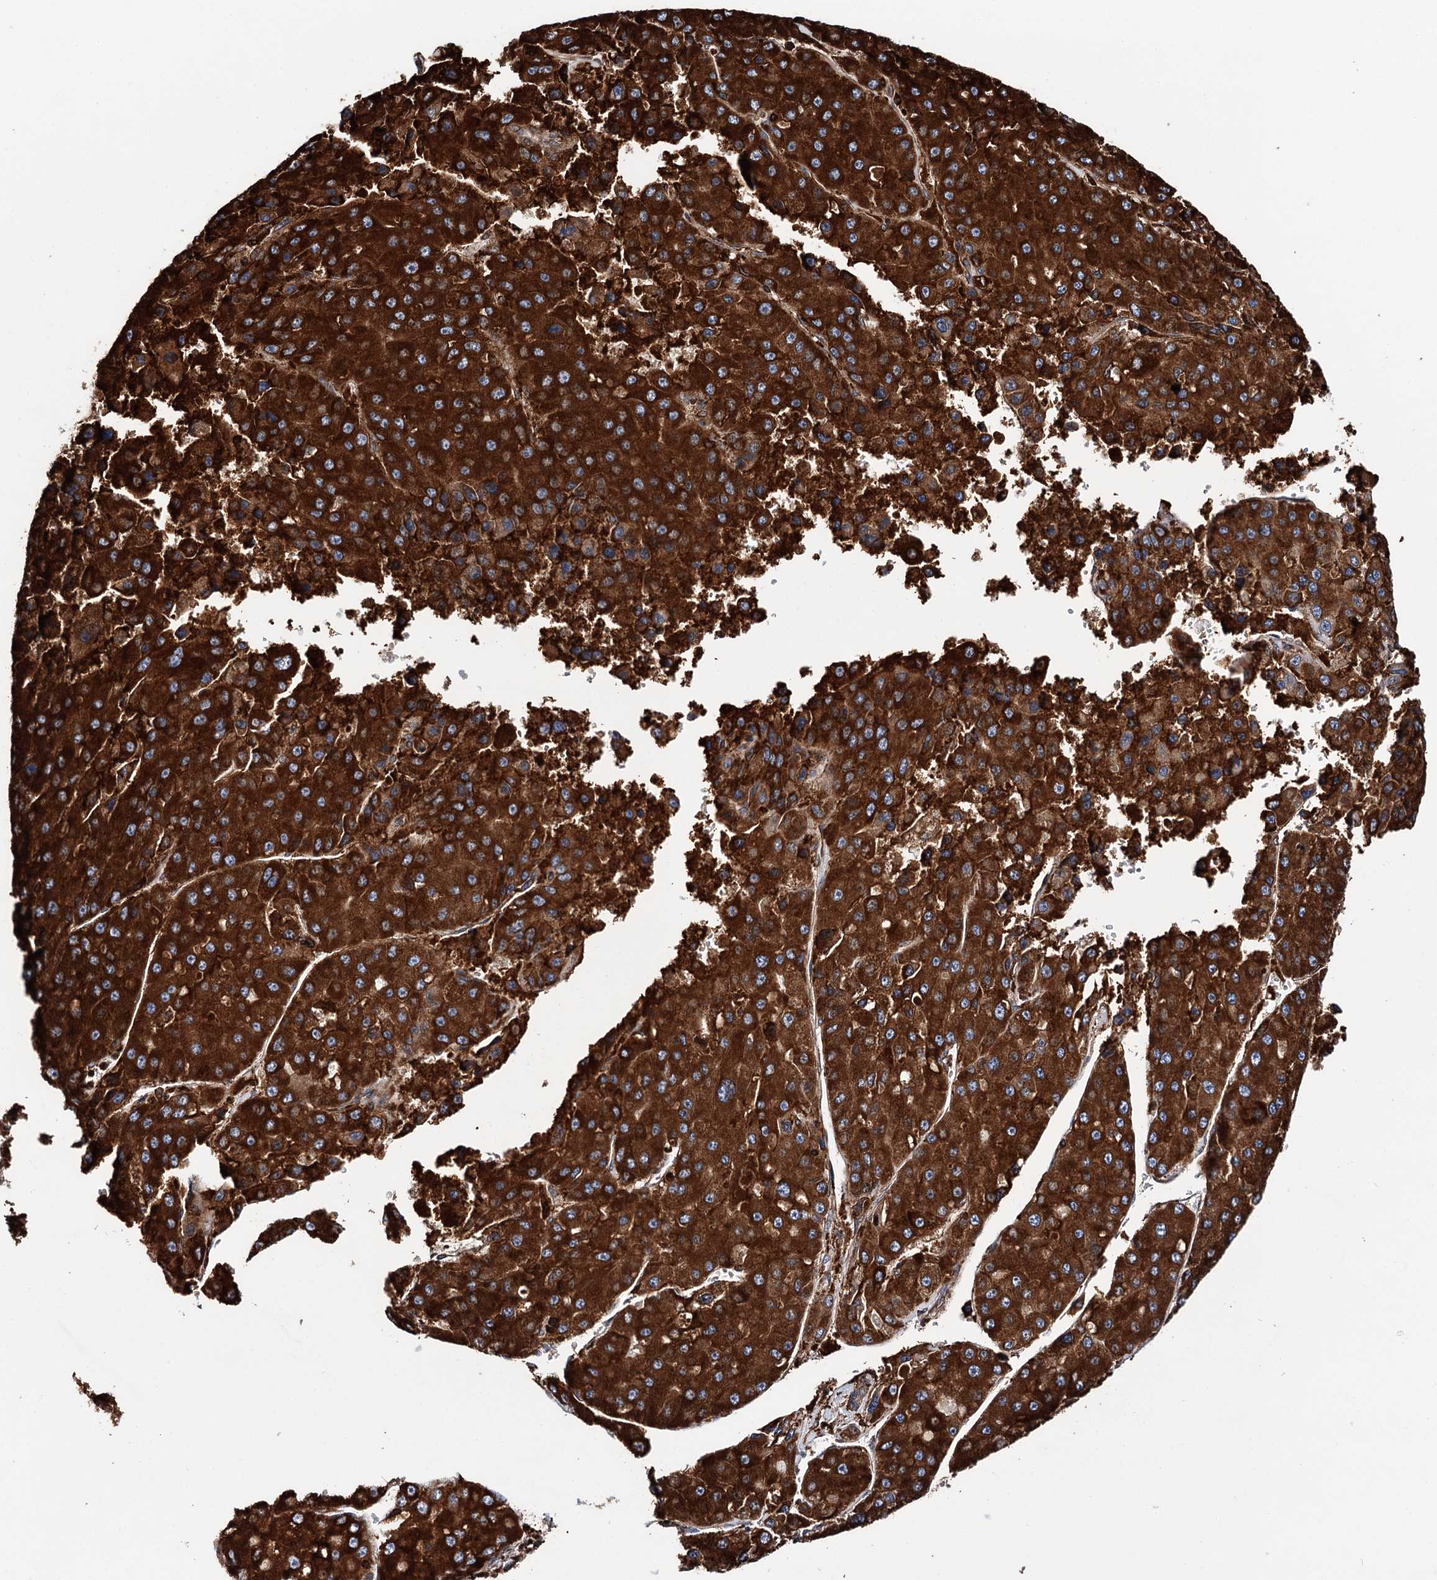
{"staining": {"intensity": "strong", "quantity": ">75%", "location": "cytoplasmic/membranous"}, "tissue": "liver cancer", "cell_type": "Tumor cells", "image_type": "cancer", "snomed": [{"axis": "morphology", "description": "Carcinoma, Hepatocellular, NOS"}, {"axis": "topography", "description": "Liver"}], "caption": "A brown stain highlights strong cytoplasmic/membranous expression of a protein in hepatocellular carcinoma (liver) tumor cells.", "gene": "ERP29", "patient": {"sex": "female", "age": 73}}